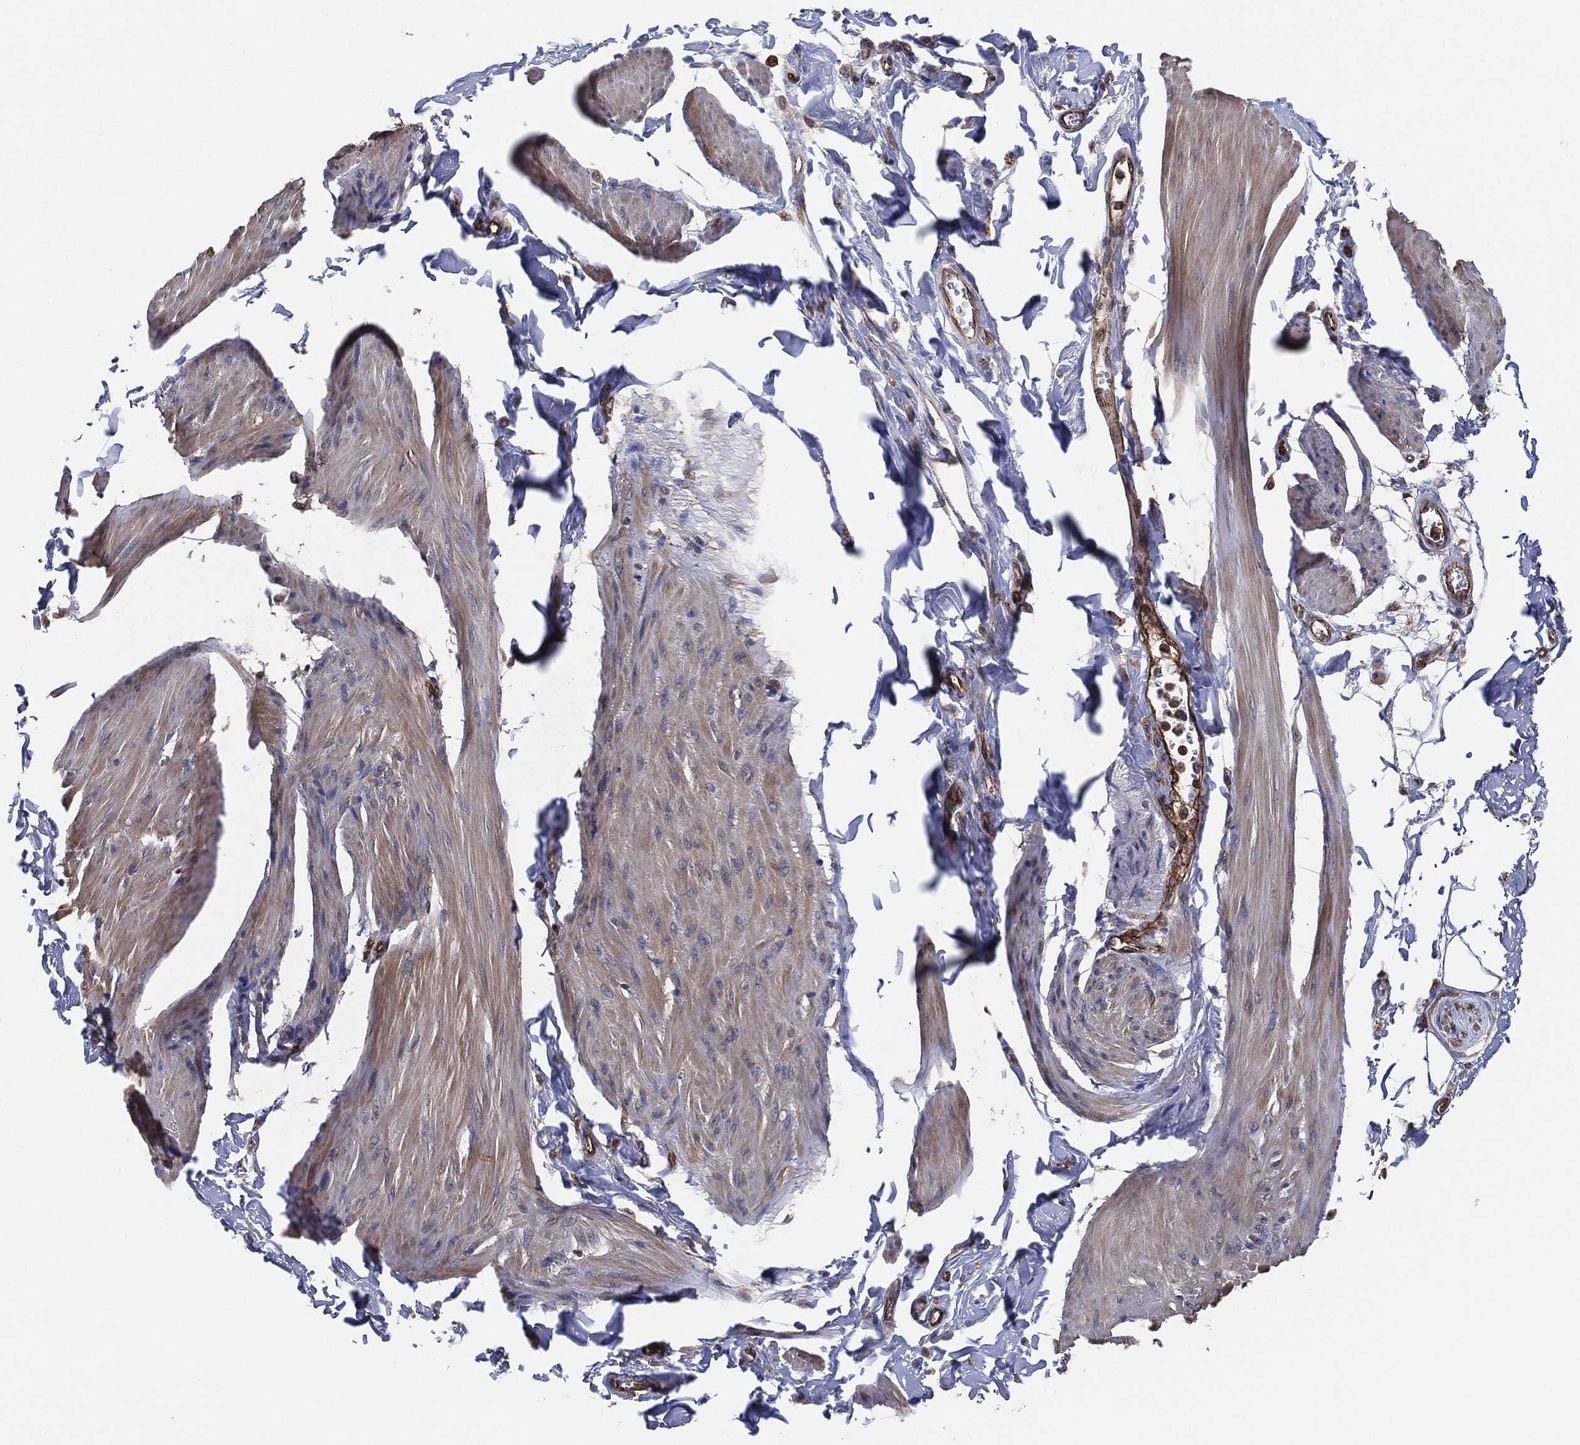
{"staining": {"intensity": "weak", "quantity": "25%-75%", "location": "cytoplasmic/membranous"}, "tissue": "smooth muscle", "cell_type": "Smooth muscle cells", "image_type": "normal", "snomed": [{"axis": "morphology", "description": "Normal tissue, NOS"}, {"axis": "topography", "description": "Adipose tissue"}, {"axis": "topography", "description": "Smooth muscle"}, {"axis": "topography", "description": "Peripheral nerve tissue"}], "caption": "This histopathology image shows immunohistochemistry staining of unremarkable human smooth muscle, with low weak cytoplasmic/membranous positivity in about 25%-75% of smooth muscle cells.", "gene": "CTNNA1", "patient": {"sex": "male", "age": 83}}